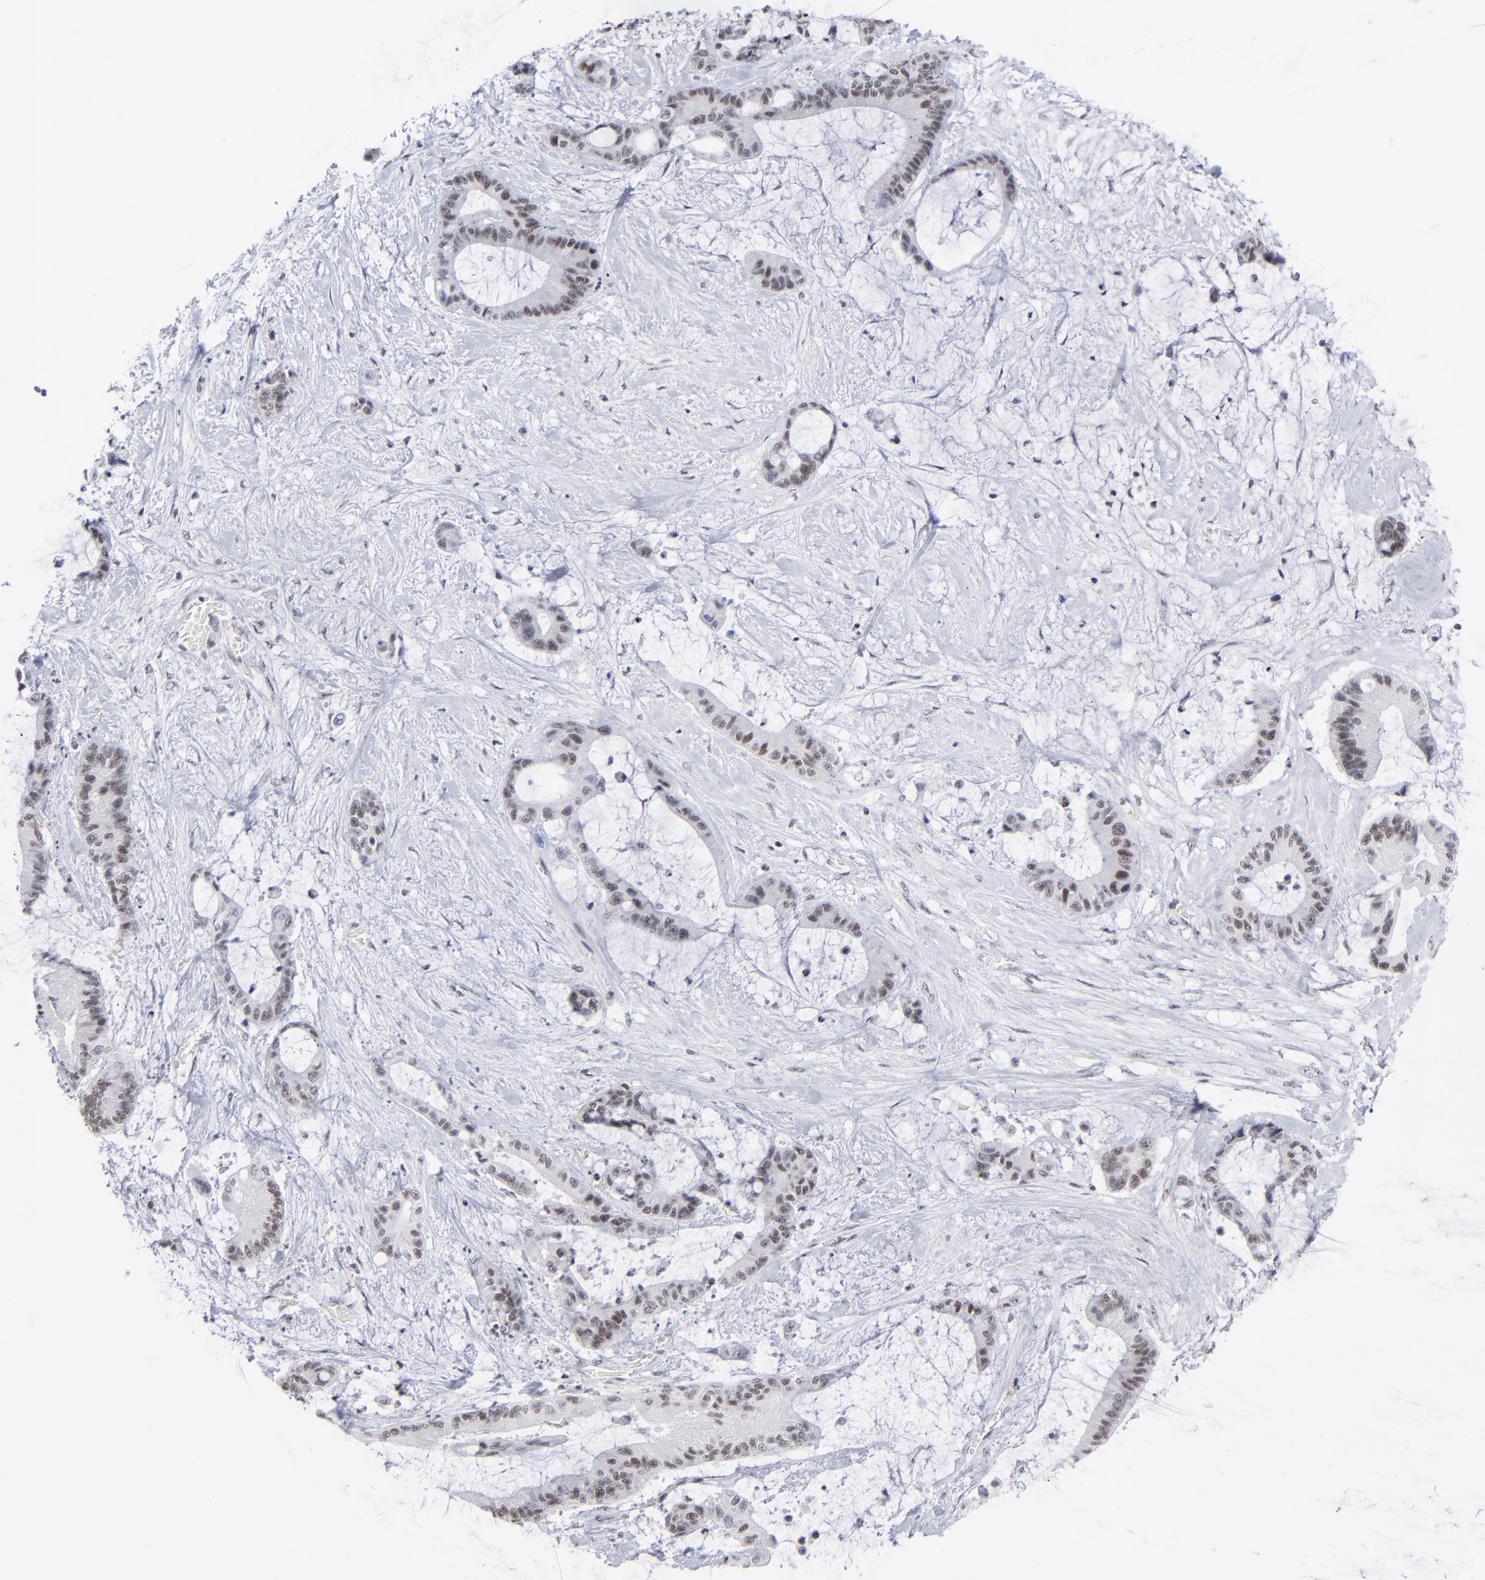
{"staining": {"intensity": "weak", "quantity": ">75%", "location": "nuclear"}, "tissue": "liver cancer", "cell_type": "Tumor cells", "image_type": "cancer", "snomed": [{"axis": "morphology", "description": "Cholangiocarcinoma"}, {"axis": "topography", "description": "Liver"}], "caption": "A micrograph of cholangiocarcinoma (liver) stained for a protein displays weak nuclear brown staining in tumor cells.", "gene": "SP2", "patient": {"sex": "female", "age": 73}}